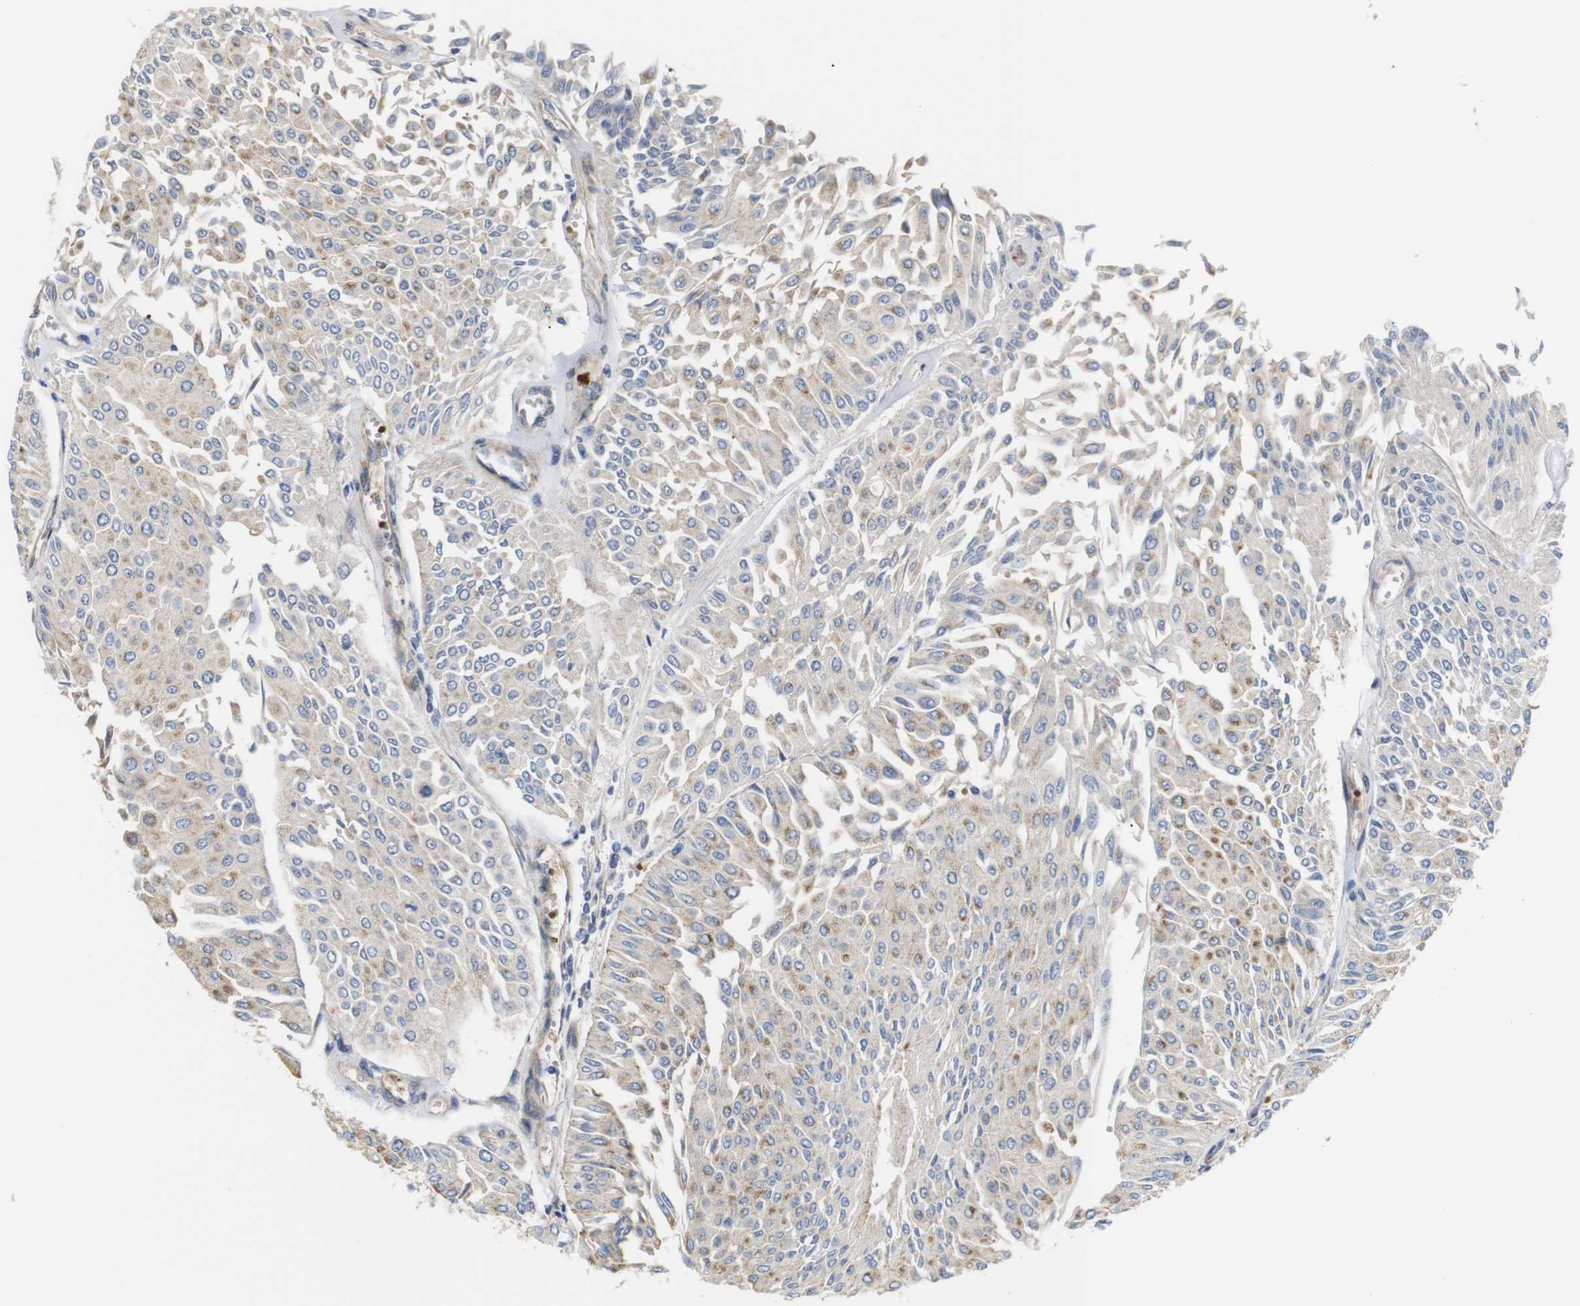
{"staining": {"intensity": "moderate", "quantity": ">75%", "location": "cytoplasmic/membranous"}, "tissue": "urothelial cancer", "cell_type": "Tumor cells", "image_type": "cancer", "snomed": [{"axis": "morphology", "description": "Urothelial carcinoma, Low grade"}, {"axis": "topography", "description": "Urinary bladder"}], "caption": "IHC staining of urothelial carcinoma (low-grade), which displays medium levels of moderate cytoplasmic/membranous expression in approximately >75% of tumor cells indicating moderate cytoplasmic/membranous protein expression. The staining was performed using DAB (brown) for protein detection and nuclei were counterstained in hematoxylin (blue).", "gene": "RPTOR", "patient": {"sex": "male", "age": 67}}